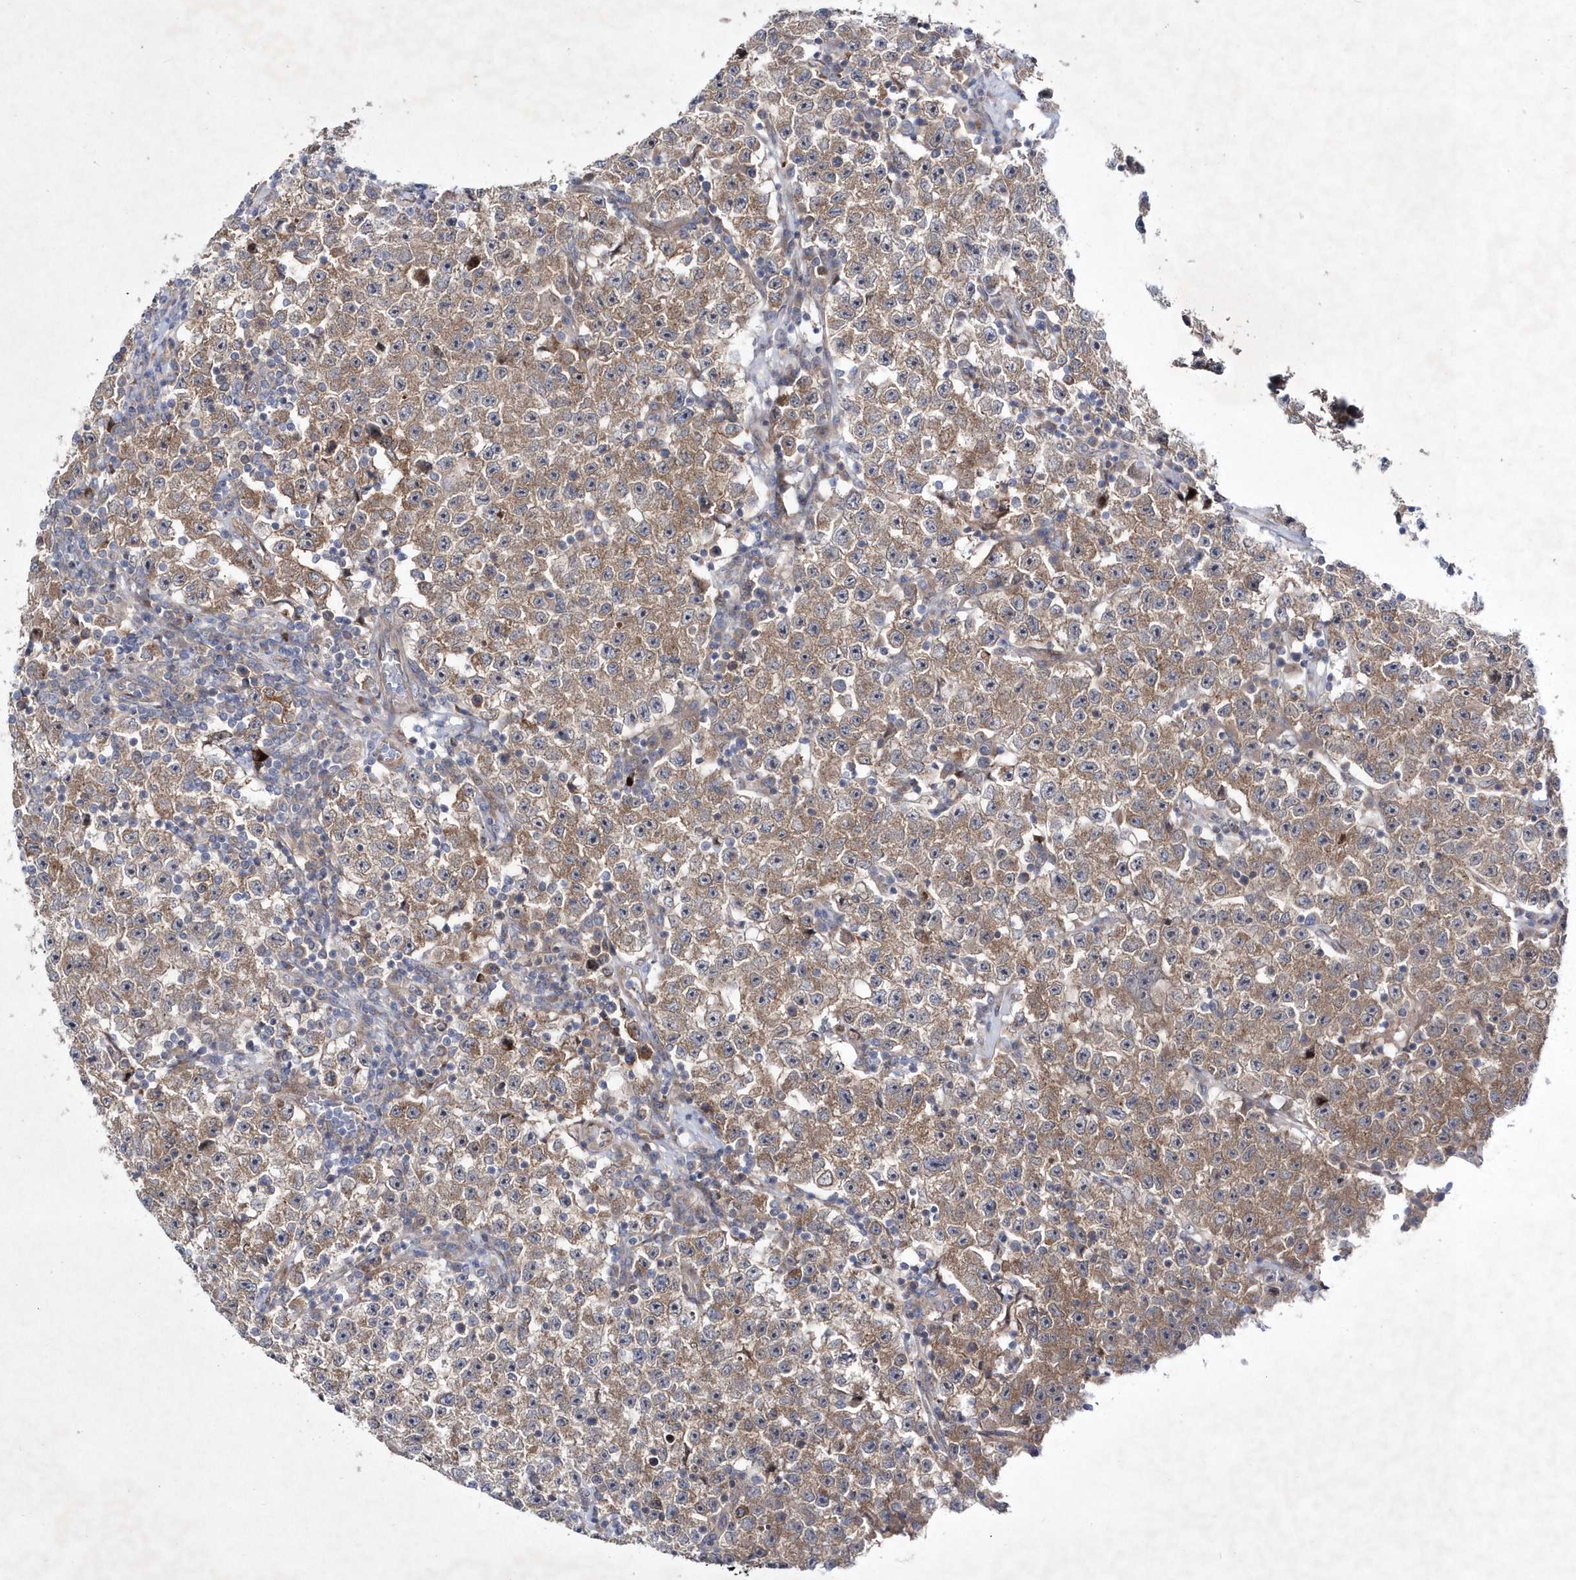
{"staining": {"intensity": "moderate", "quantity": ">75%", "location": "cytoplasmic/membranous"}, "tissue": "testis cancer", "cell_type": "Tumor cells", "image_type": "cancer", "snomed": [{"axis": "morphology", "description": "Seminoma, NOS"}, {"axis": "topography", "description": "Testis"}], "caption": "Testis cancer tissue shows moderate cytoplasmic/membranous positivity in about >75% of tumor cells (DAB (3,3'-diaminobenzidine) = brown stain, brightfield microscopy at high magnification).", "gene": "DSPP", "patient": {"sex": "male", "age": 22}}